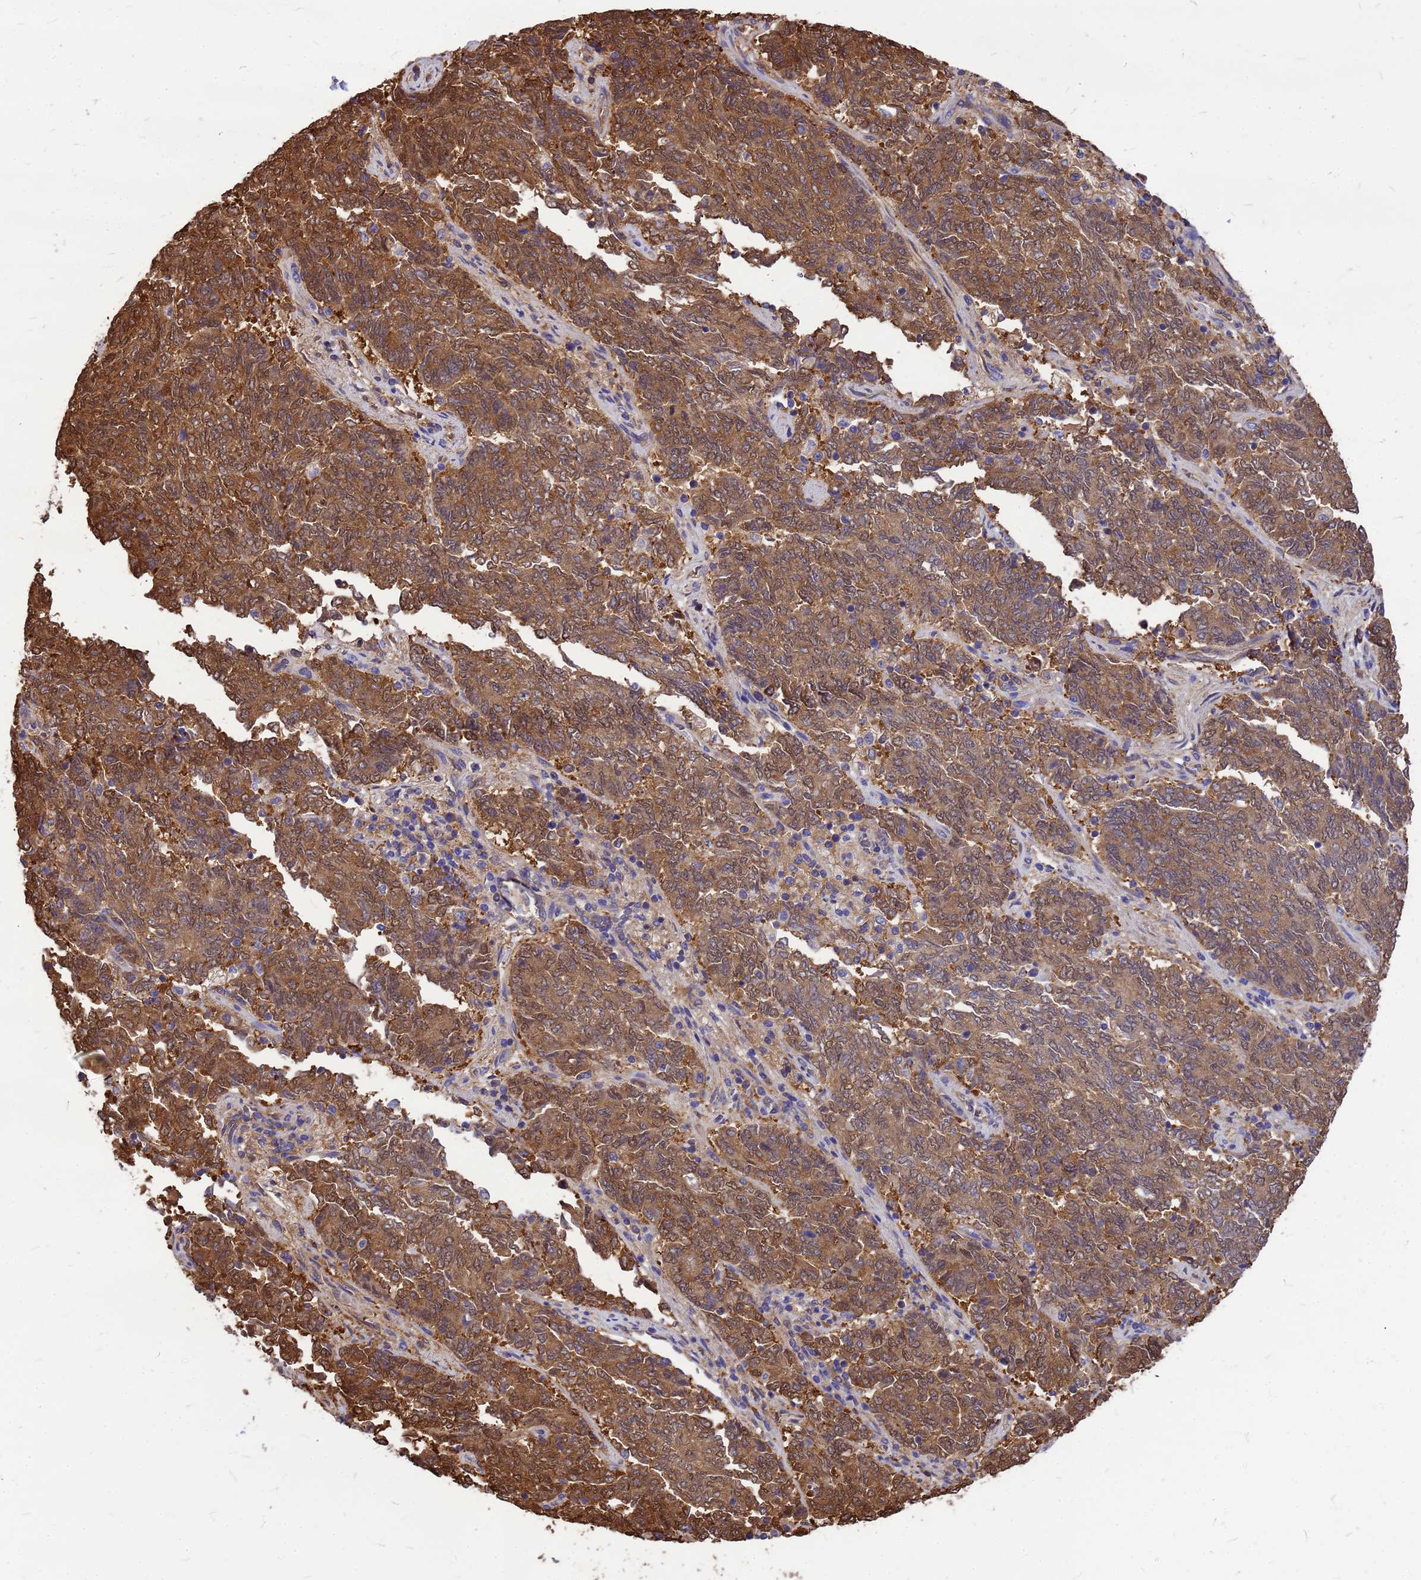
{"staining": {"intensity": "moderate", "quantity": ">75%", "location": "cytoplasmic/membranous"}, "tissue": "endometrial cancer", "cell_type": "Tumor cells", "image_type": "cancer", "snomed": [{"axis": "morphology", "description": "Adenocarcinoma, NOS"}, {"axis": "topography", "description": "Endometrium"}], "caption": "This is a histology image of immunohistochemistry (IHC) staining of adenocarcinoma (endometrial), which shows moderate positivity in the cytoplasmic/membranous of tumor cells.", "gene": "GID4", "patient": {"sex": "female", "age": 80}}